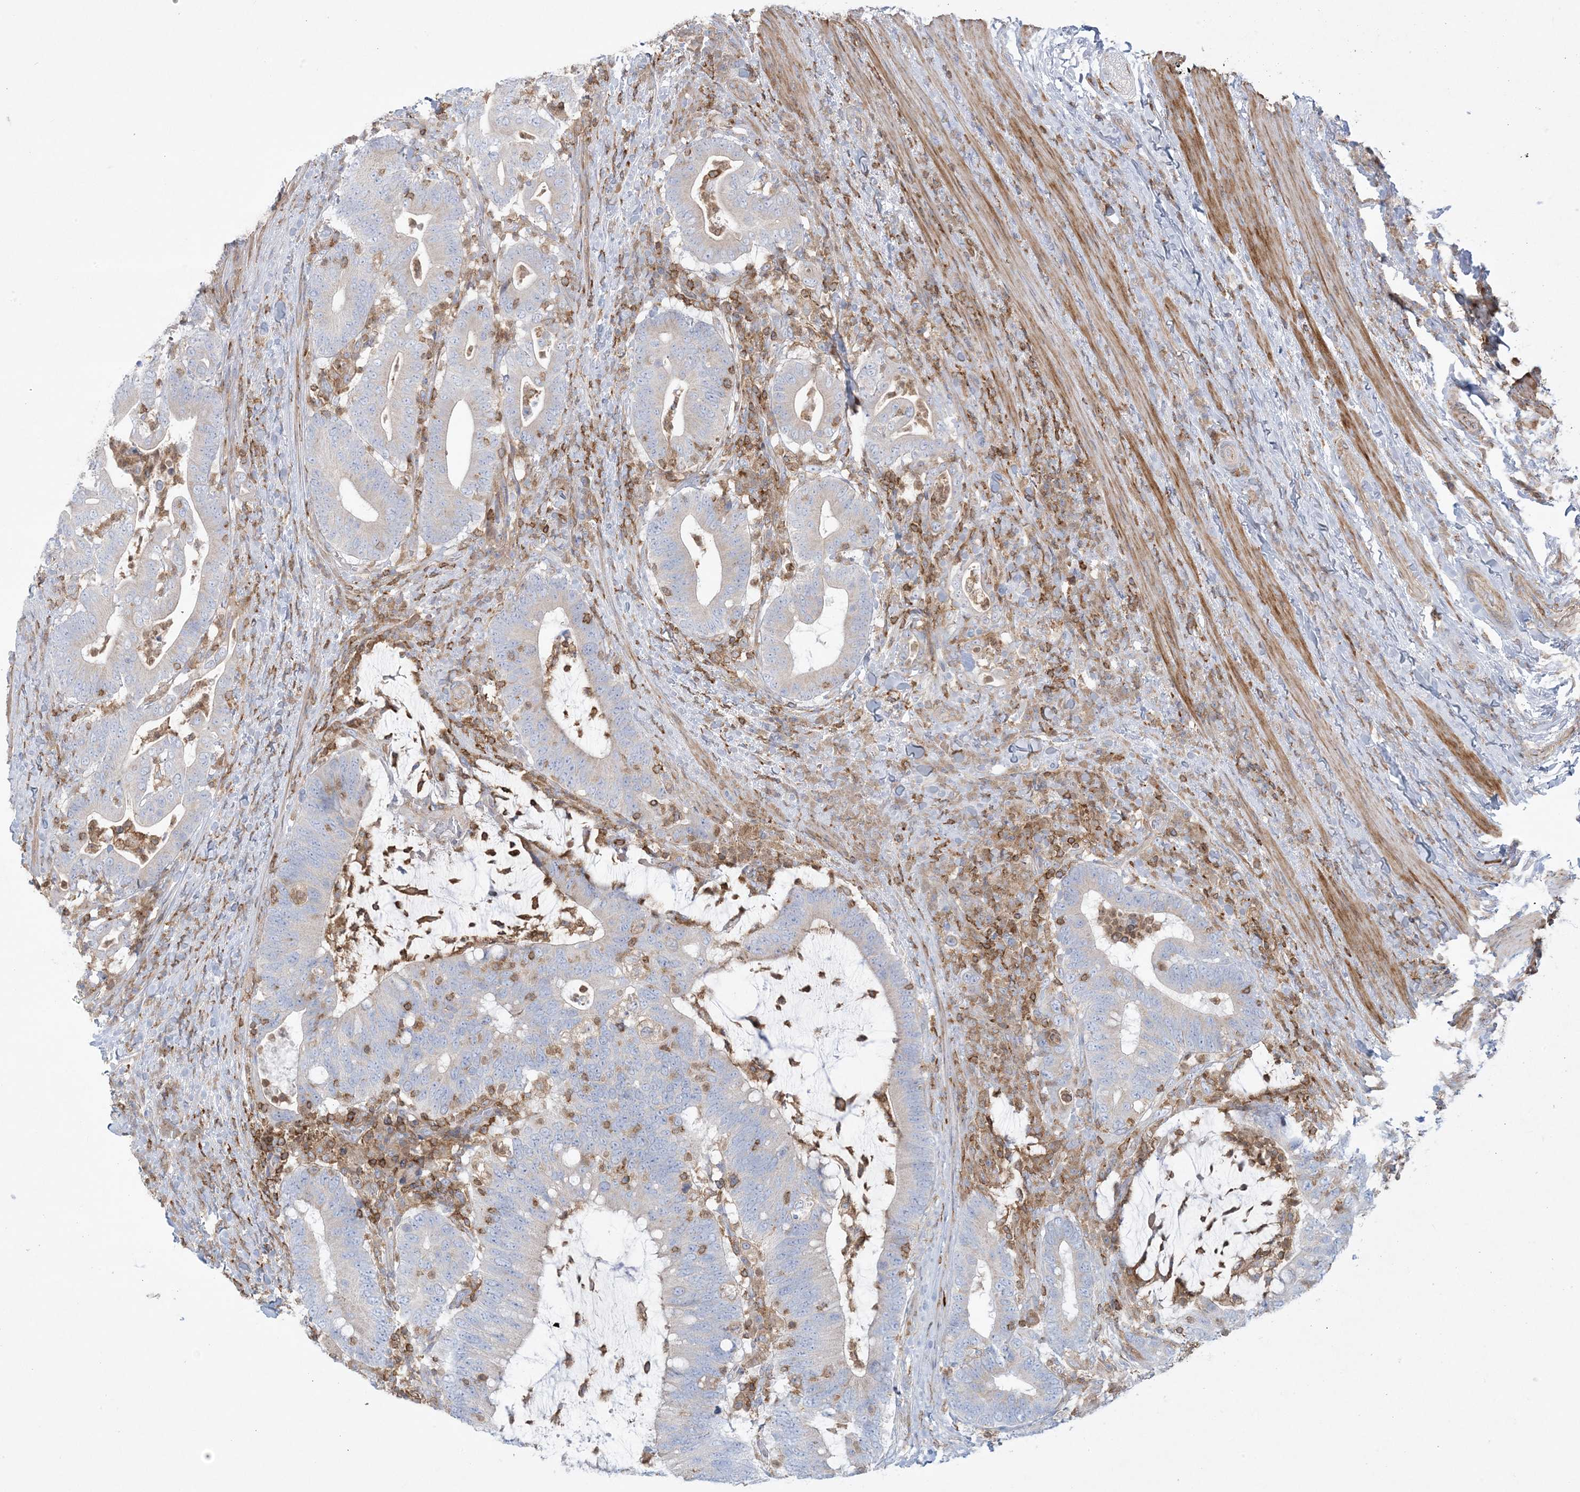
{"staining": {"intensity": "negative", "quantity": "none", "location": "none"}, "tissue": "colorectal cancer", "cell_type": "Tumor cells", "image_type": "cancer", "snomed": [{"axis": "morphology", "description": "Adenocarcinoma, NOS"}, {"axis": "topography", "description": "Colon"}], "caption": "Colorectal cancer (adenocarcinoma) was stained to show a protein in brown. There is no significant positivity in tumor cells.", "gene": "ARHGAP30", "patient": {"sex": "female", "age": 66}}